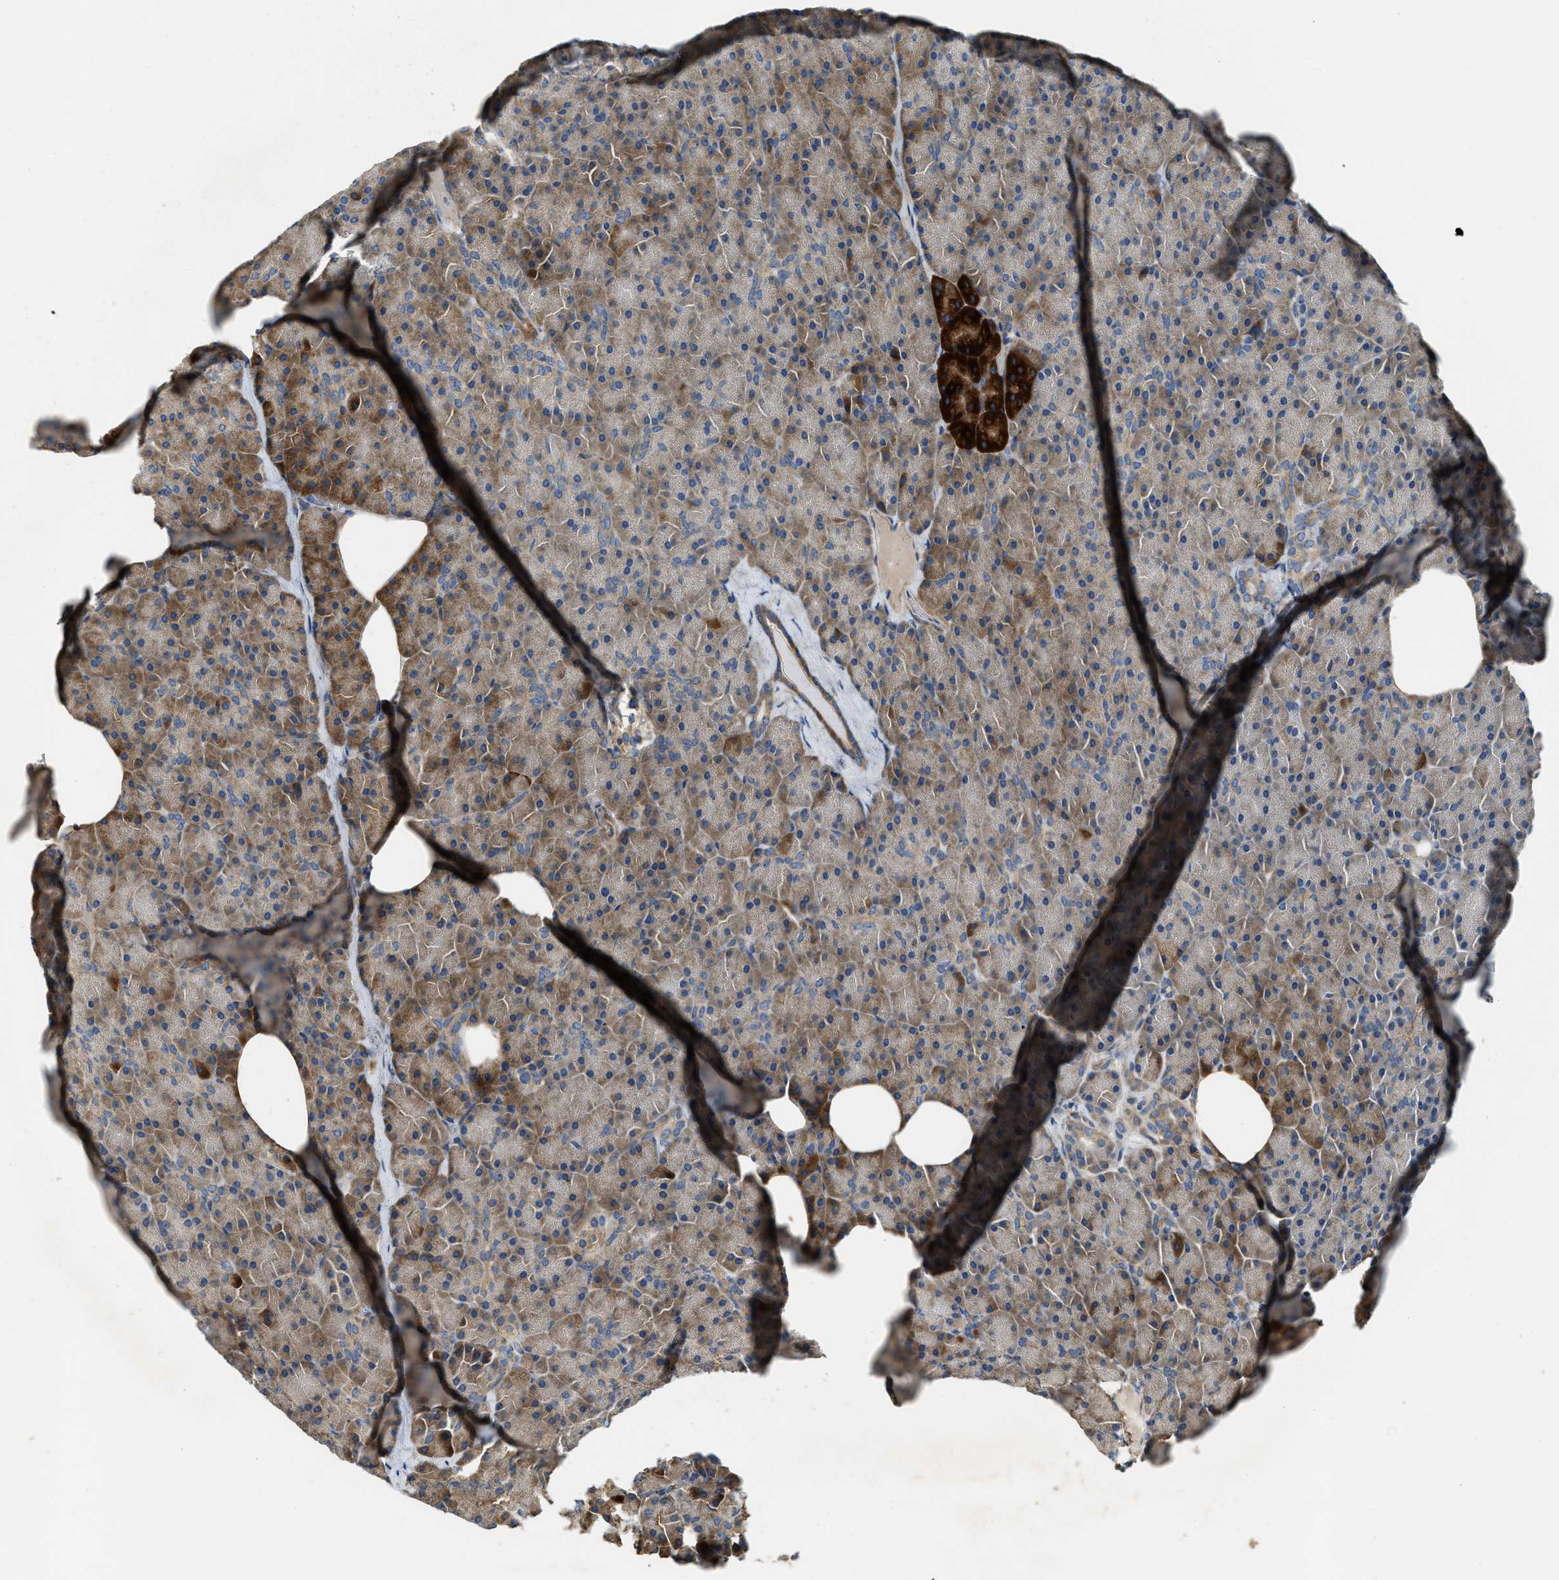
{"staining": {"intensity": "moderate", "quantity": ">75%", "location": "cytoplasmic/membranous"}, "tissue": "pancreas", "cell_type": "Exocrine glandular cells", "image_type": "normal", "snomed": [{"axis": "morphology", "description": "Normal tissue, NOS"}, {"axis": "topography", "description": "Pancreas"}], "caption": "Immunohistochemical staining of unremarkable human pancreas reveals medium levels of moderate cytoplasmic/membranous positivity in about >75% of exocrine glandular cells. The staining was performed using DAB to visualize the protein expression in brown, while the nuclei were stained in blue with hematoxylin (Magnification: 20x).", "gene": "TMEM68", "patient": {"sex": "female", "age": 35}}